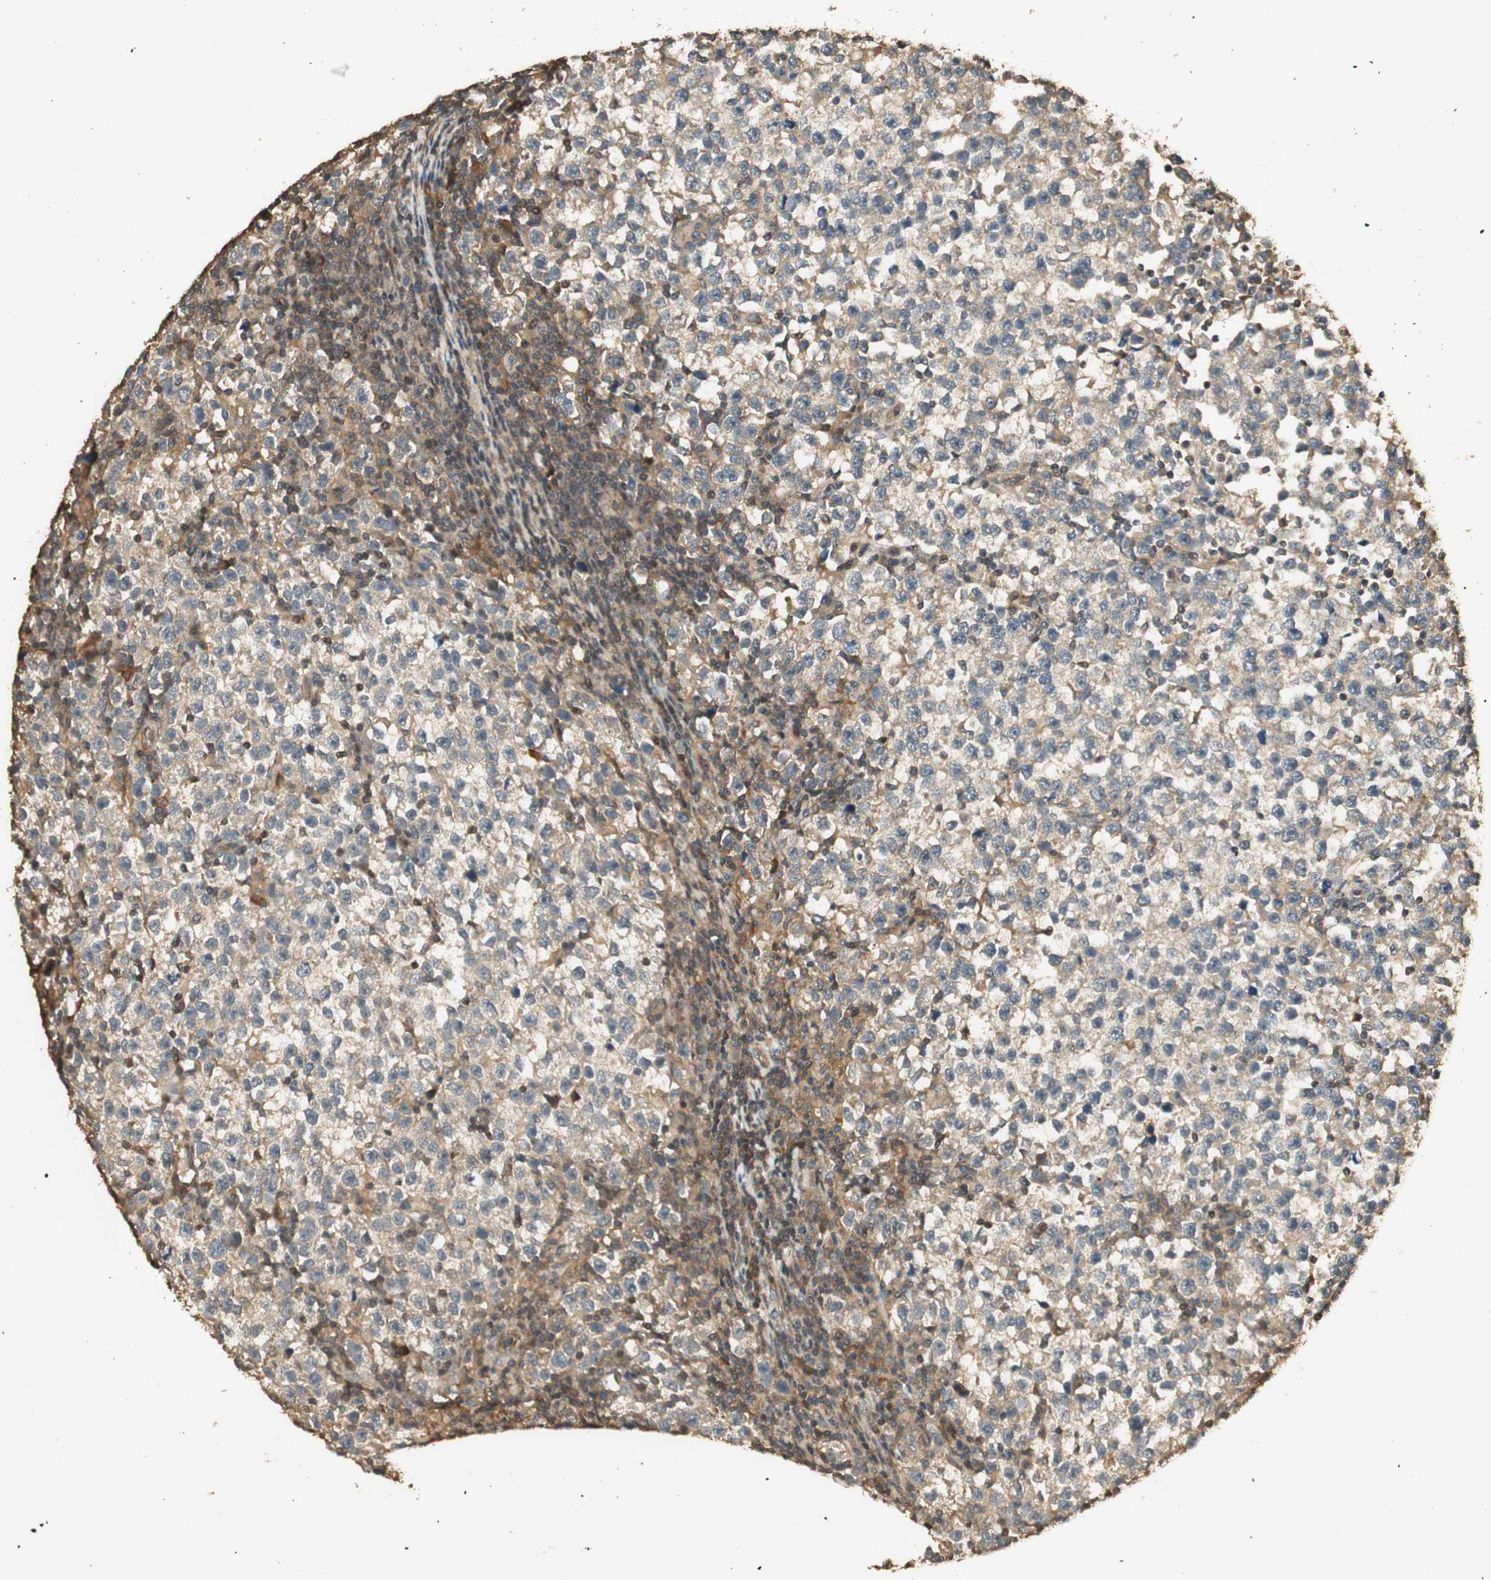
{"staining": {"intensity": "weak", "quantity": ">75%", "location": "cytoplasmic/membranous"}, "tissue": "testis cancer", "cell_type": "Tumor cells", "image_type": "cancer", "snomed": [{"axis": "morphology", "description": "Seminoma, NOS"}, {"axis": "topography", "description": "Testis"}], "caption": "Seminoma (testis) was stained to show a protein in brown. There is low levels of weak cytoplasmic/membranous staining in approximately >75% of tumor cells. (Stains: DAB (3,3'-diaminobenzidine) in brown, nuclei in blue, Microscopy: brightfield microscopy at high magnification).", "gene": "AGER", "patient": {"sex": "male", "age": 43}}